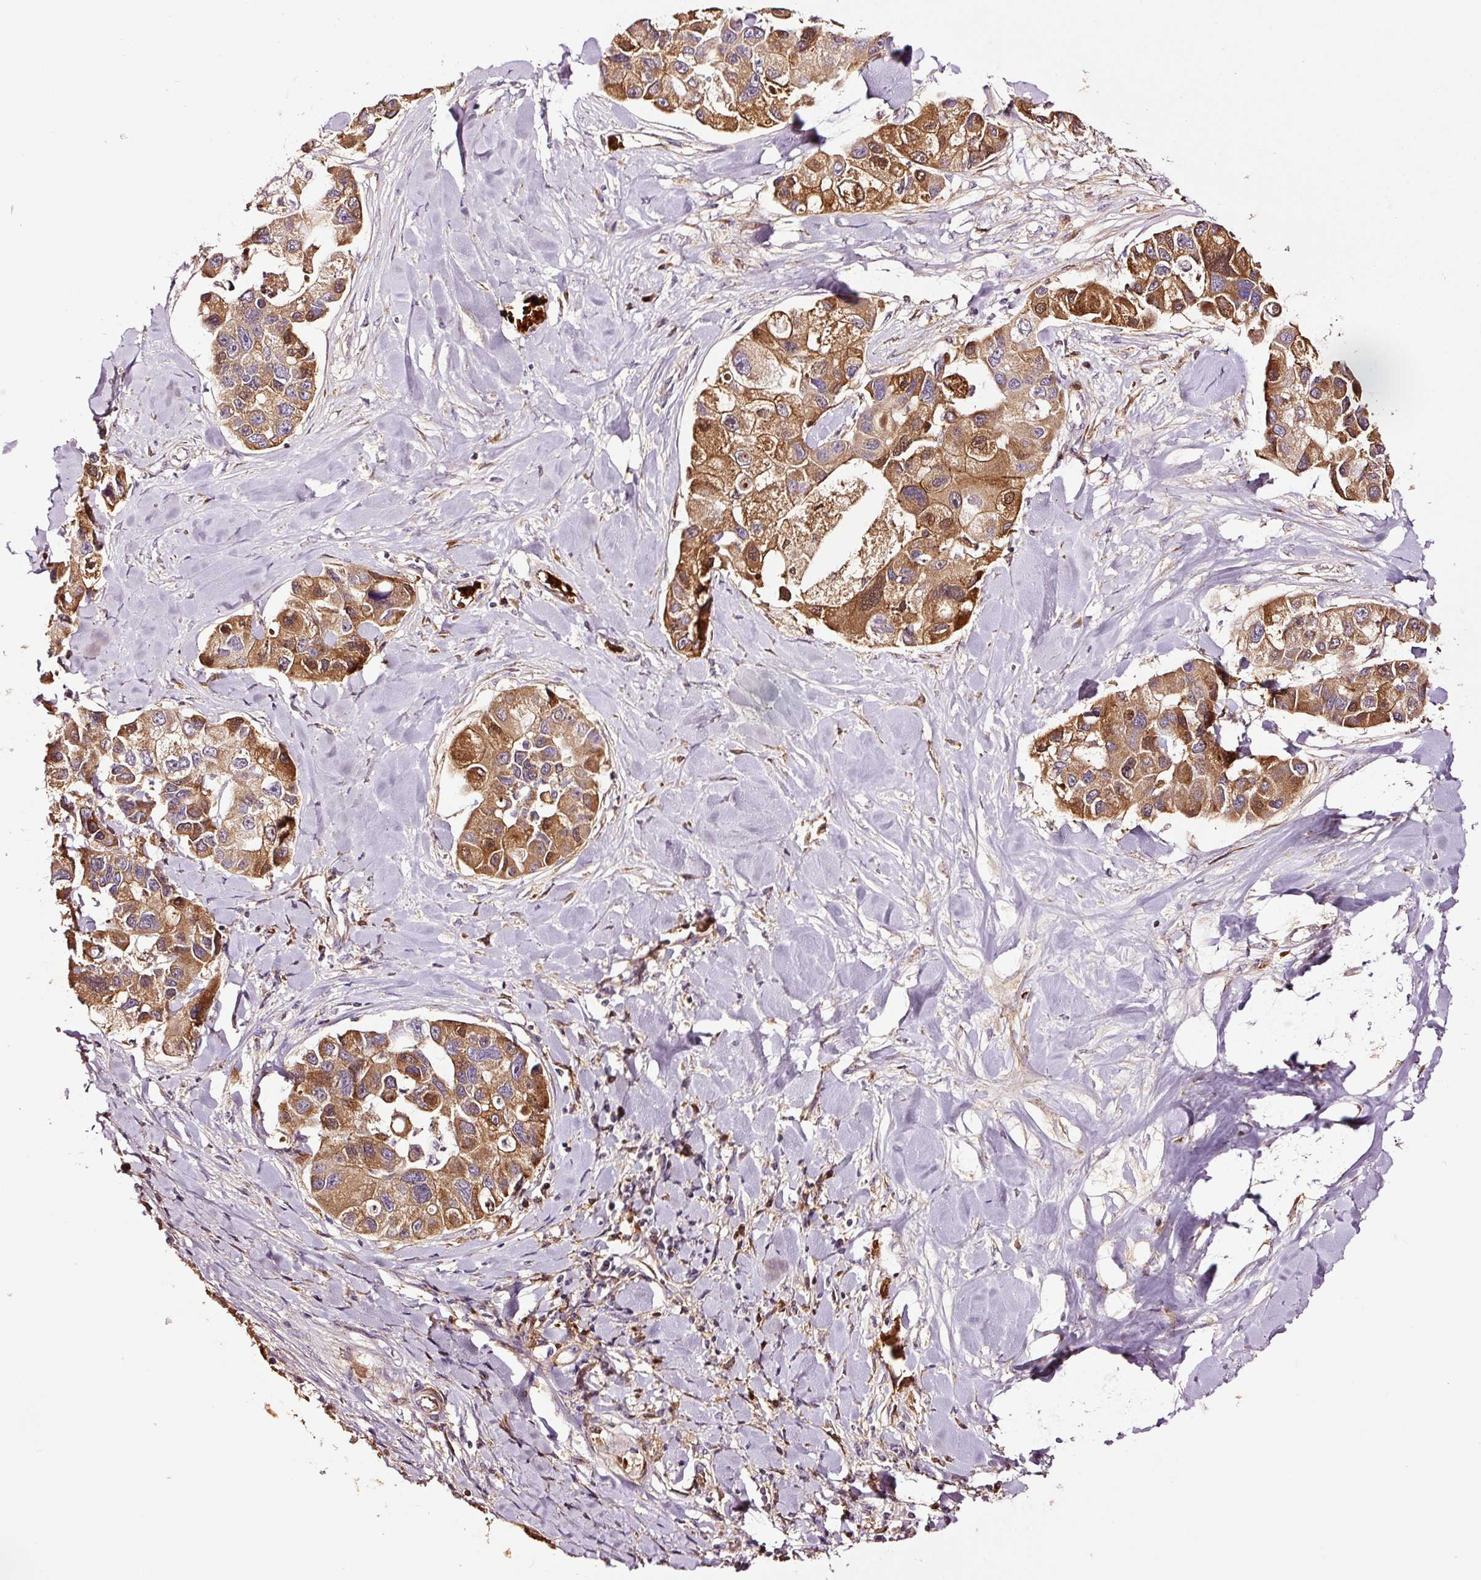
{"staining": {"intensity": "strong", "quantity": ">75%", "location": "cytoplasmic/membranous"}, "tissue": "lung cancer", "cell_type": "Tumor cells", "image_type": "cancer", "snomed": [{"axis": "morphology", "description": "Adenocarcinoma, NOS"}, {"axis": "topography", "description": "Lung"}], "caption": "Human lung cancer (adenocarcinoma) stained with a protein marker shows strong staining in tumor cells.", "gene": "PGLYRP2", "patient": {"sex": "female", "age": 54}}